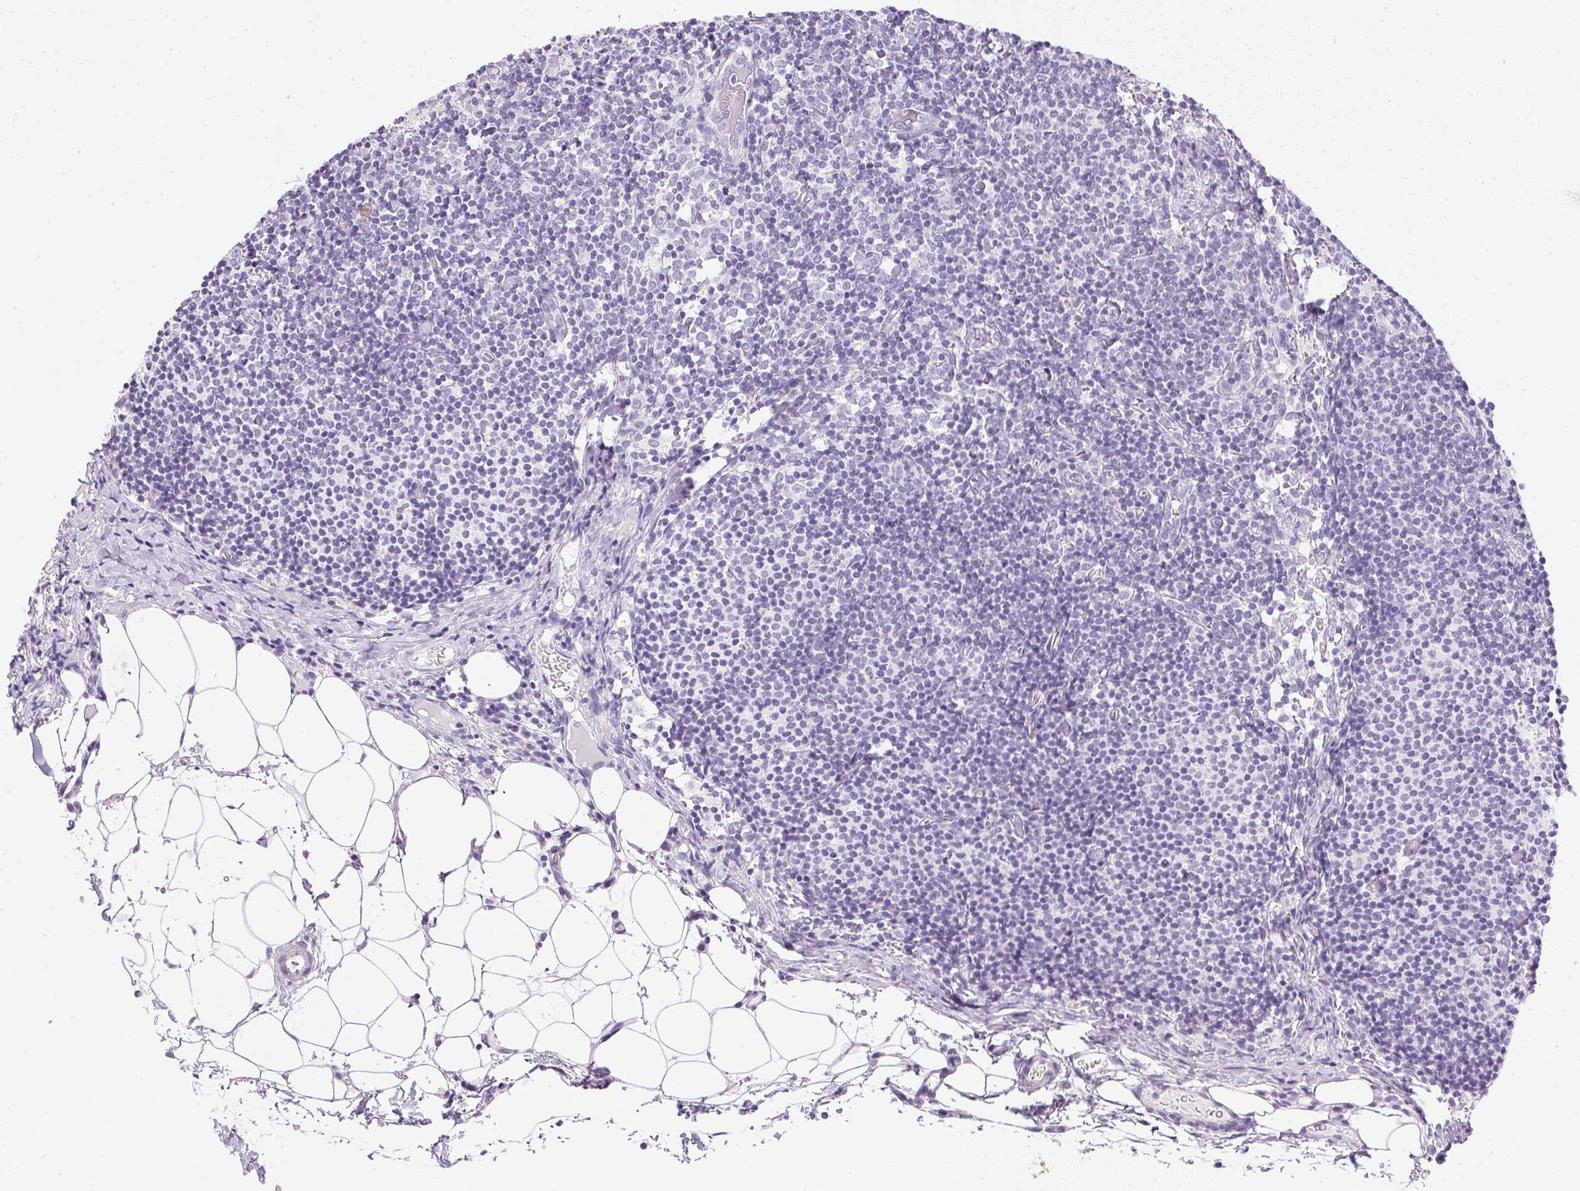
{"staining": {"intensity": "negative", "quantity": "none", "location": "none"}, "tissue": "lymph node", "cell_type": "Germinal center cells", "image_type": "normal", "snomed": [{"axis": "morphology", "description": "Normal tissue, NOS"}, {"axis": "topography", "description": "Lymph node"}], "caption": "Germinal center cells show no significant protein expression in unremarkable lymph node. (DAB (3,3'-diaminobenzidine) immunohistochemistry with hematoxylin counter stain).", "gene": "CTRL", "patient": {"sex": "female", "age": 41}}